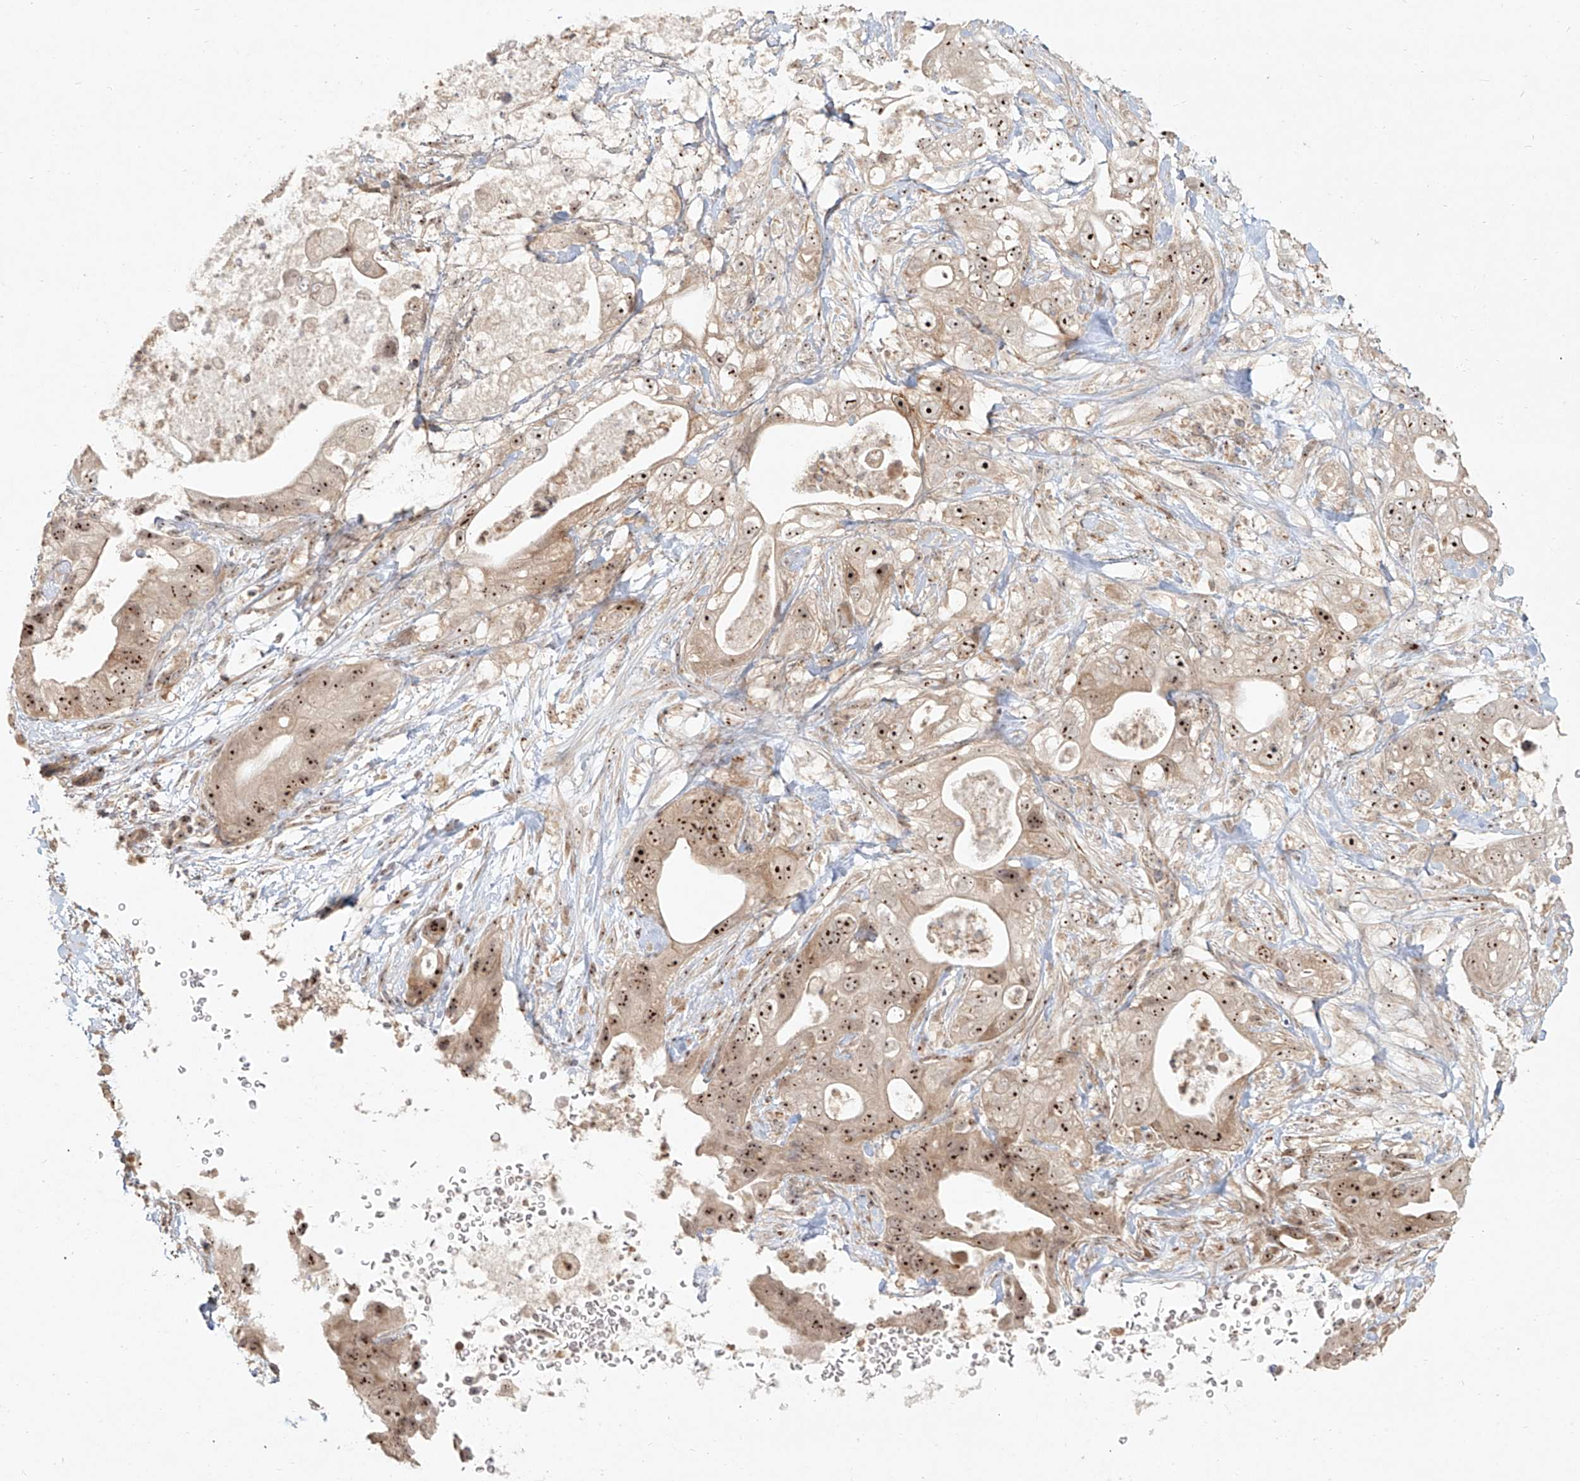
{"staining": {"intensity": "moderate", "quantity": ">75%", "location": "cytoplasmic/membranous,nuclear"}, "tissue": "pancreatic cancer", "cell_type": "Tumor cells", "image_type": "cancer", "snomed": [{"axis": "morphology", "description": "Adenocarcinoma, NOS"}, {"axis": "topography", "description": "Pancreas"}], "caption": "Immunohistochemical staining of pancreatic cancer (adenocarcinoma) shows medium levels of moderate cytoplasmic/membranous and nuclear staining in approximately >75% of tumor cells.", "gene": "BYSL", "patient": {"sex": "female", "age": 78}}